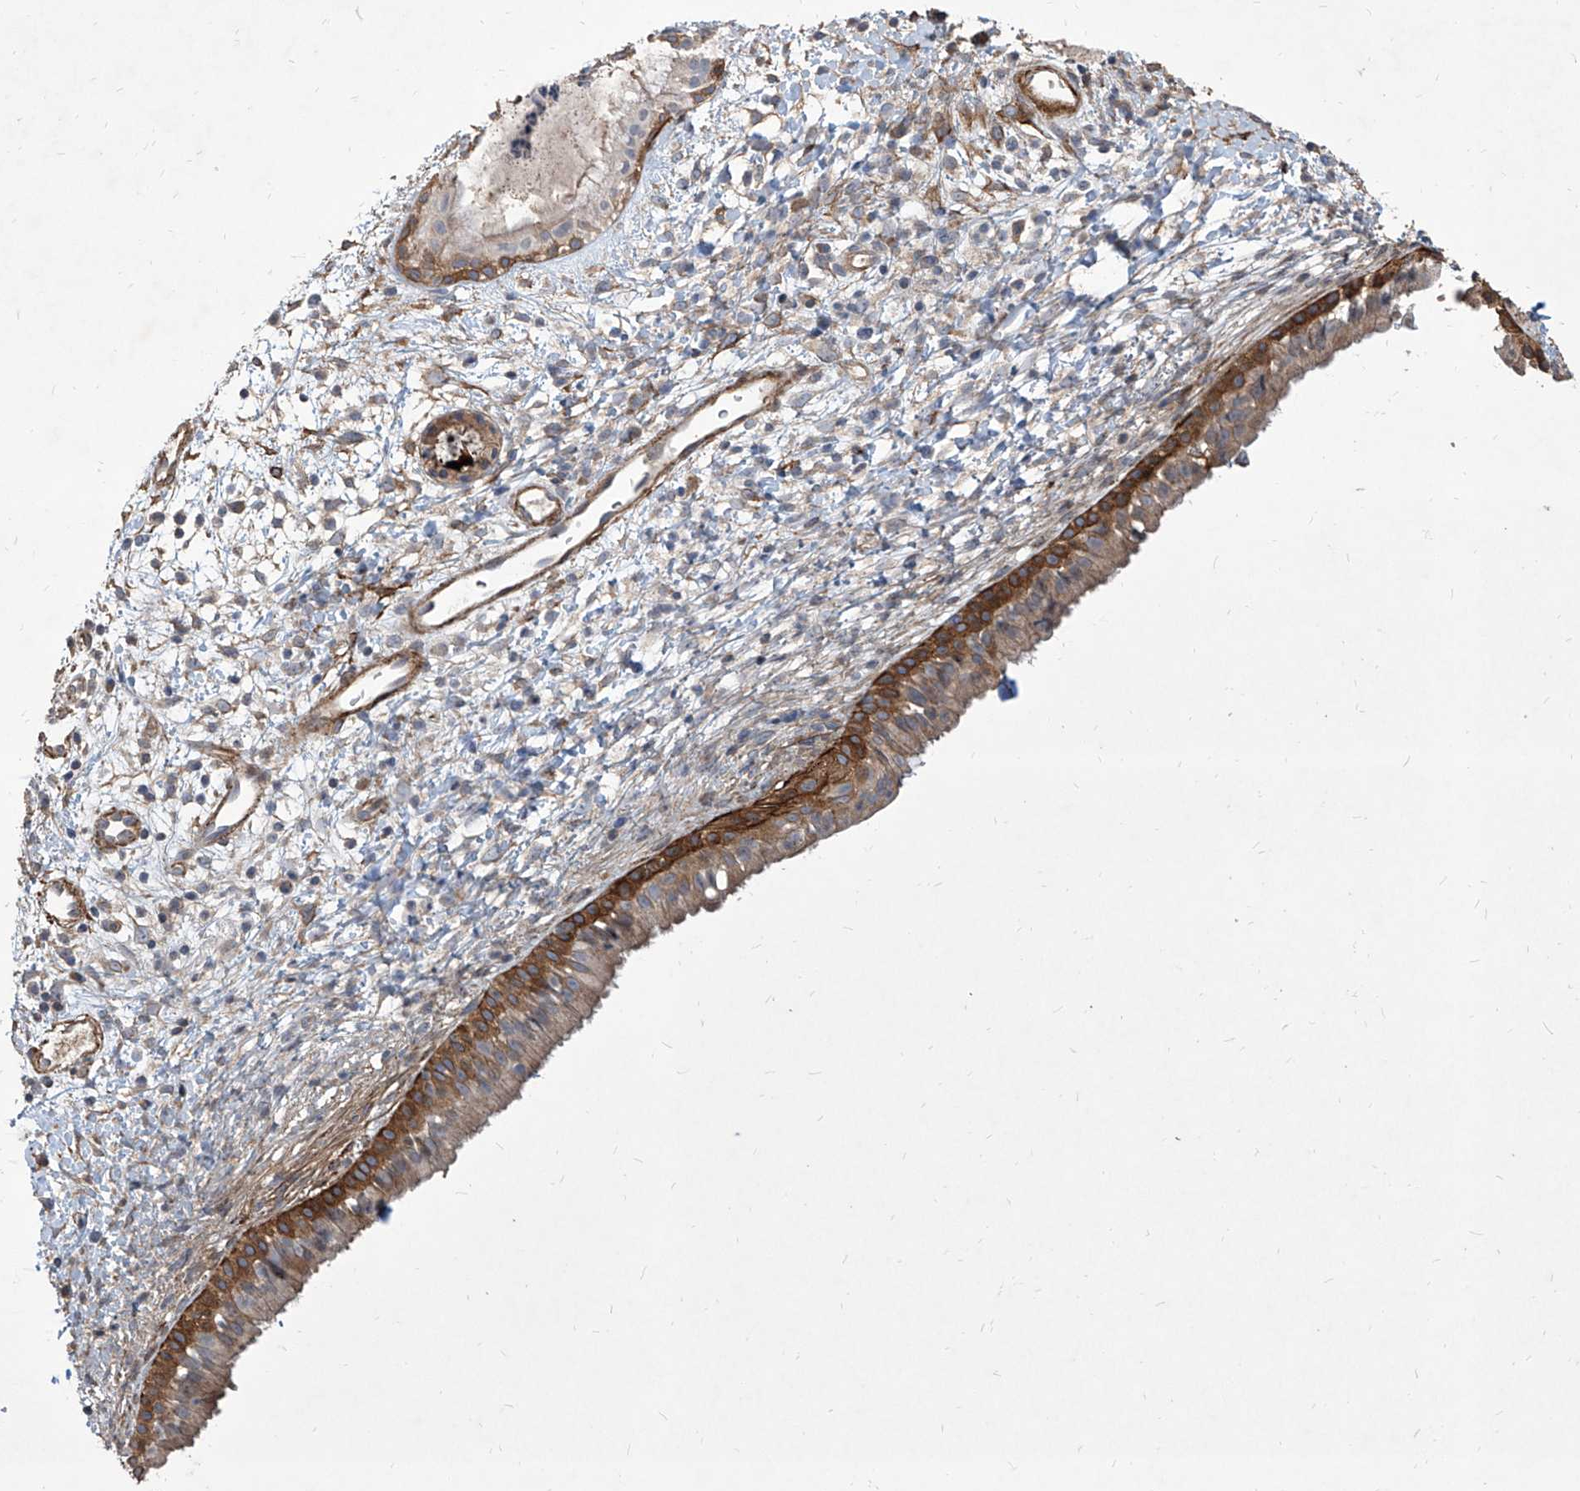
{"staining": {"intensity": "moderate", "quantity": ">75%", "location": "cytoplasmic/membranous"}, "tissue": "nasopharynx", "cell_type": "Respiratory epithelial cells", "image_type": "normal", "snomed": [{"axis": "morphology", "description": "Normal tissue, NOS"}, {"axis": "topography", "description": "Nasopharynx"}], "caption": "Protein staining by immunohistochemistry (IHC) displays moderate cytoplasmic/membranous staining in about >75% of respiratory epithelial cells in normal nasopharynx.", "gene": "FAM83B", "patient": {"sex": "male", "age": 22}}